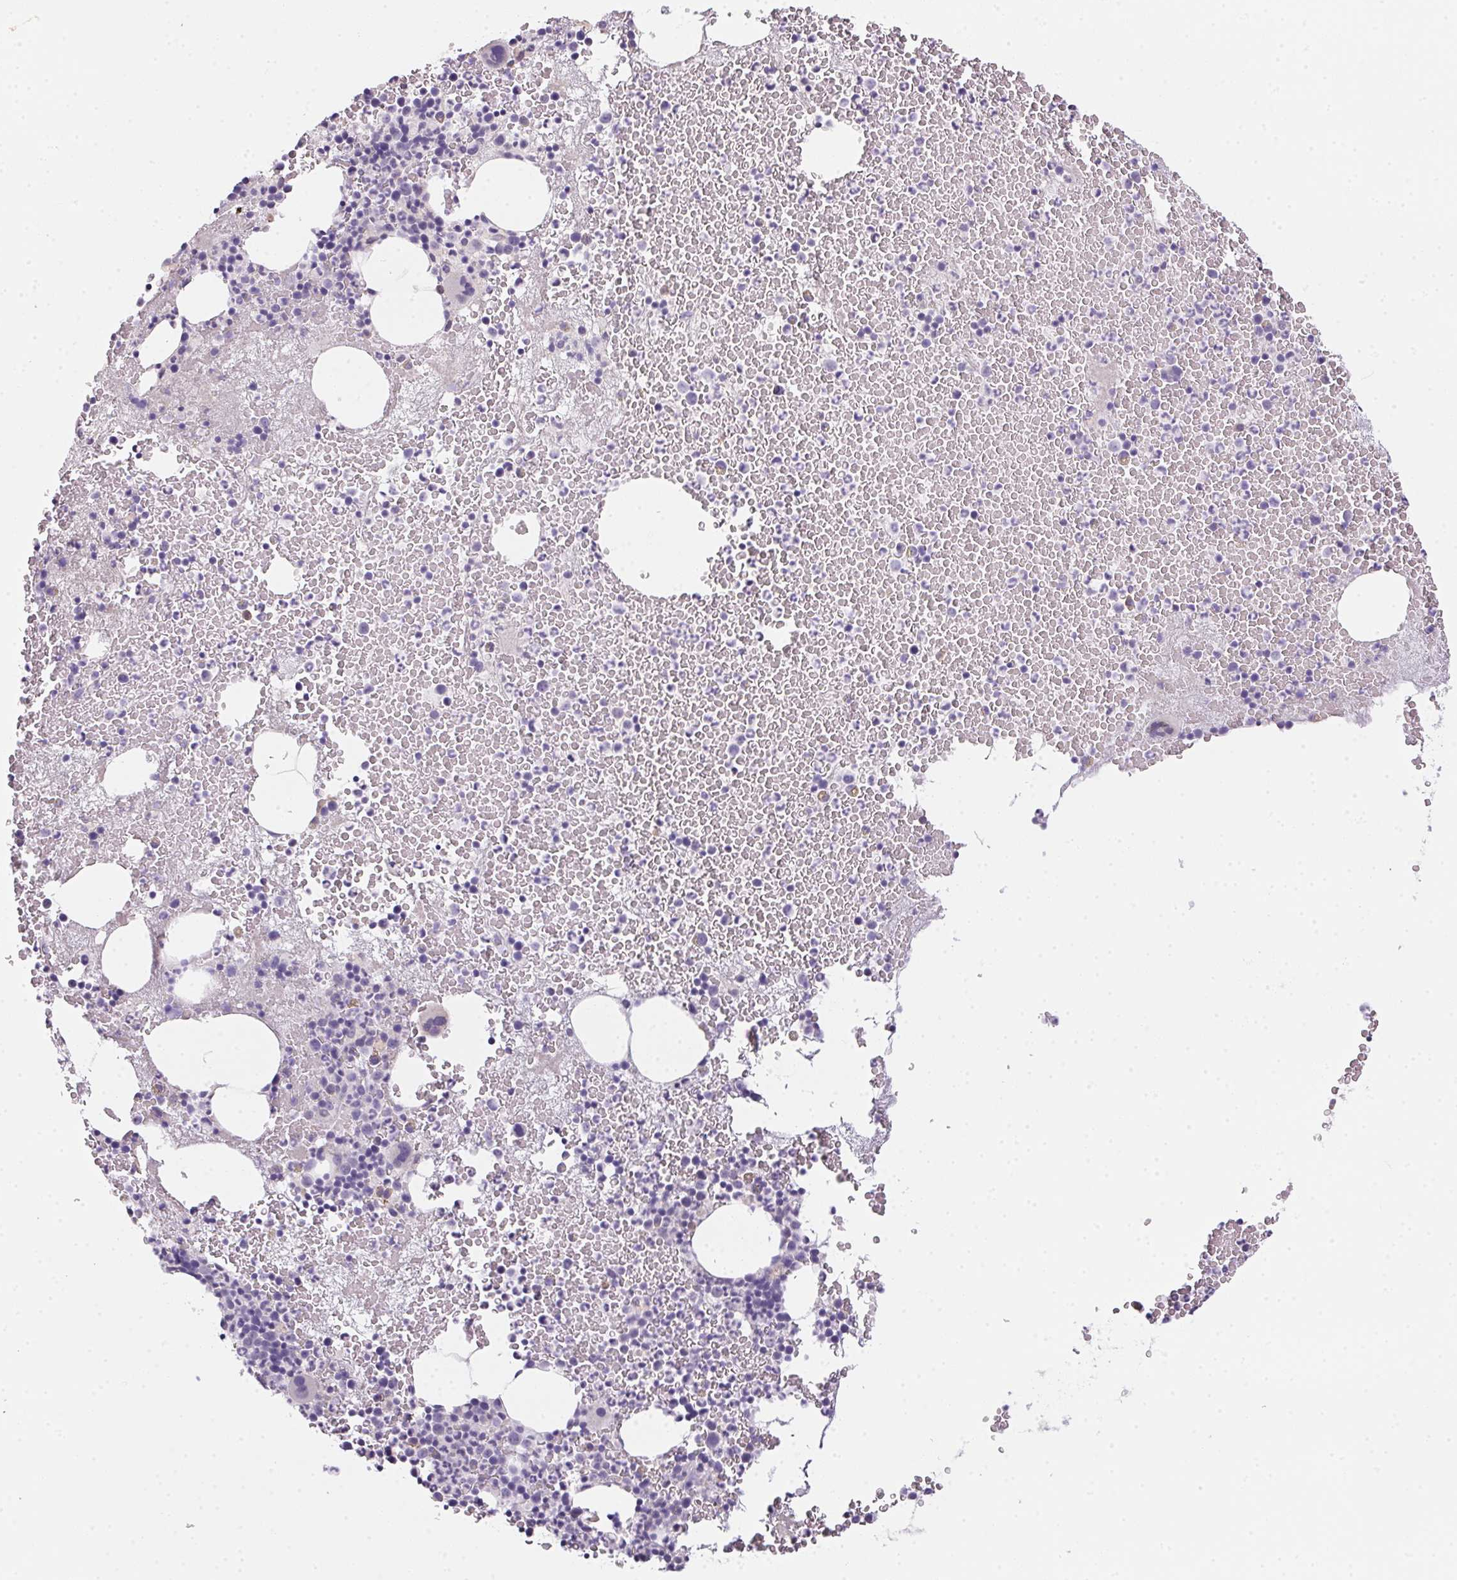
{"staining": {"intensity": "negative", "quantity": "none", "location": "none"}, "tissue": "bone marrow", "cell_type": "Hematopoietic cells", "image_type": "normal", "snomed": [{"axis": "morphology", "description": "Normal tissue, NOS"}, {"axis": "topography", "description": "Bone marrow"}], "caption": "IHC histopathology image of benign human bone marrow stained for a protein (brown), which displays no positivity in hematopoietic cells.", "gene": "HRC", "patient": {"sex": "male", "age": 44}}